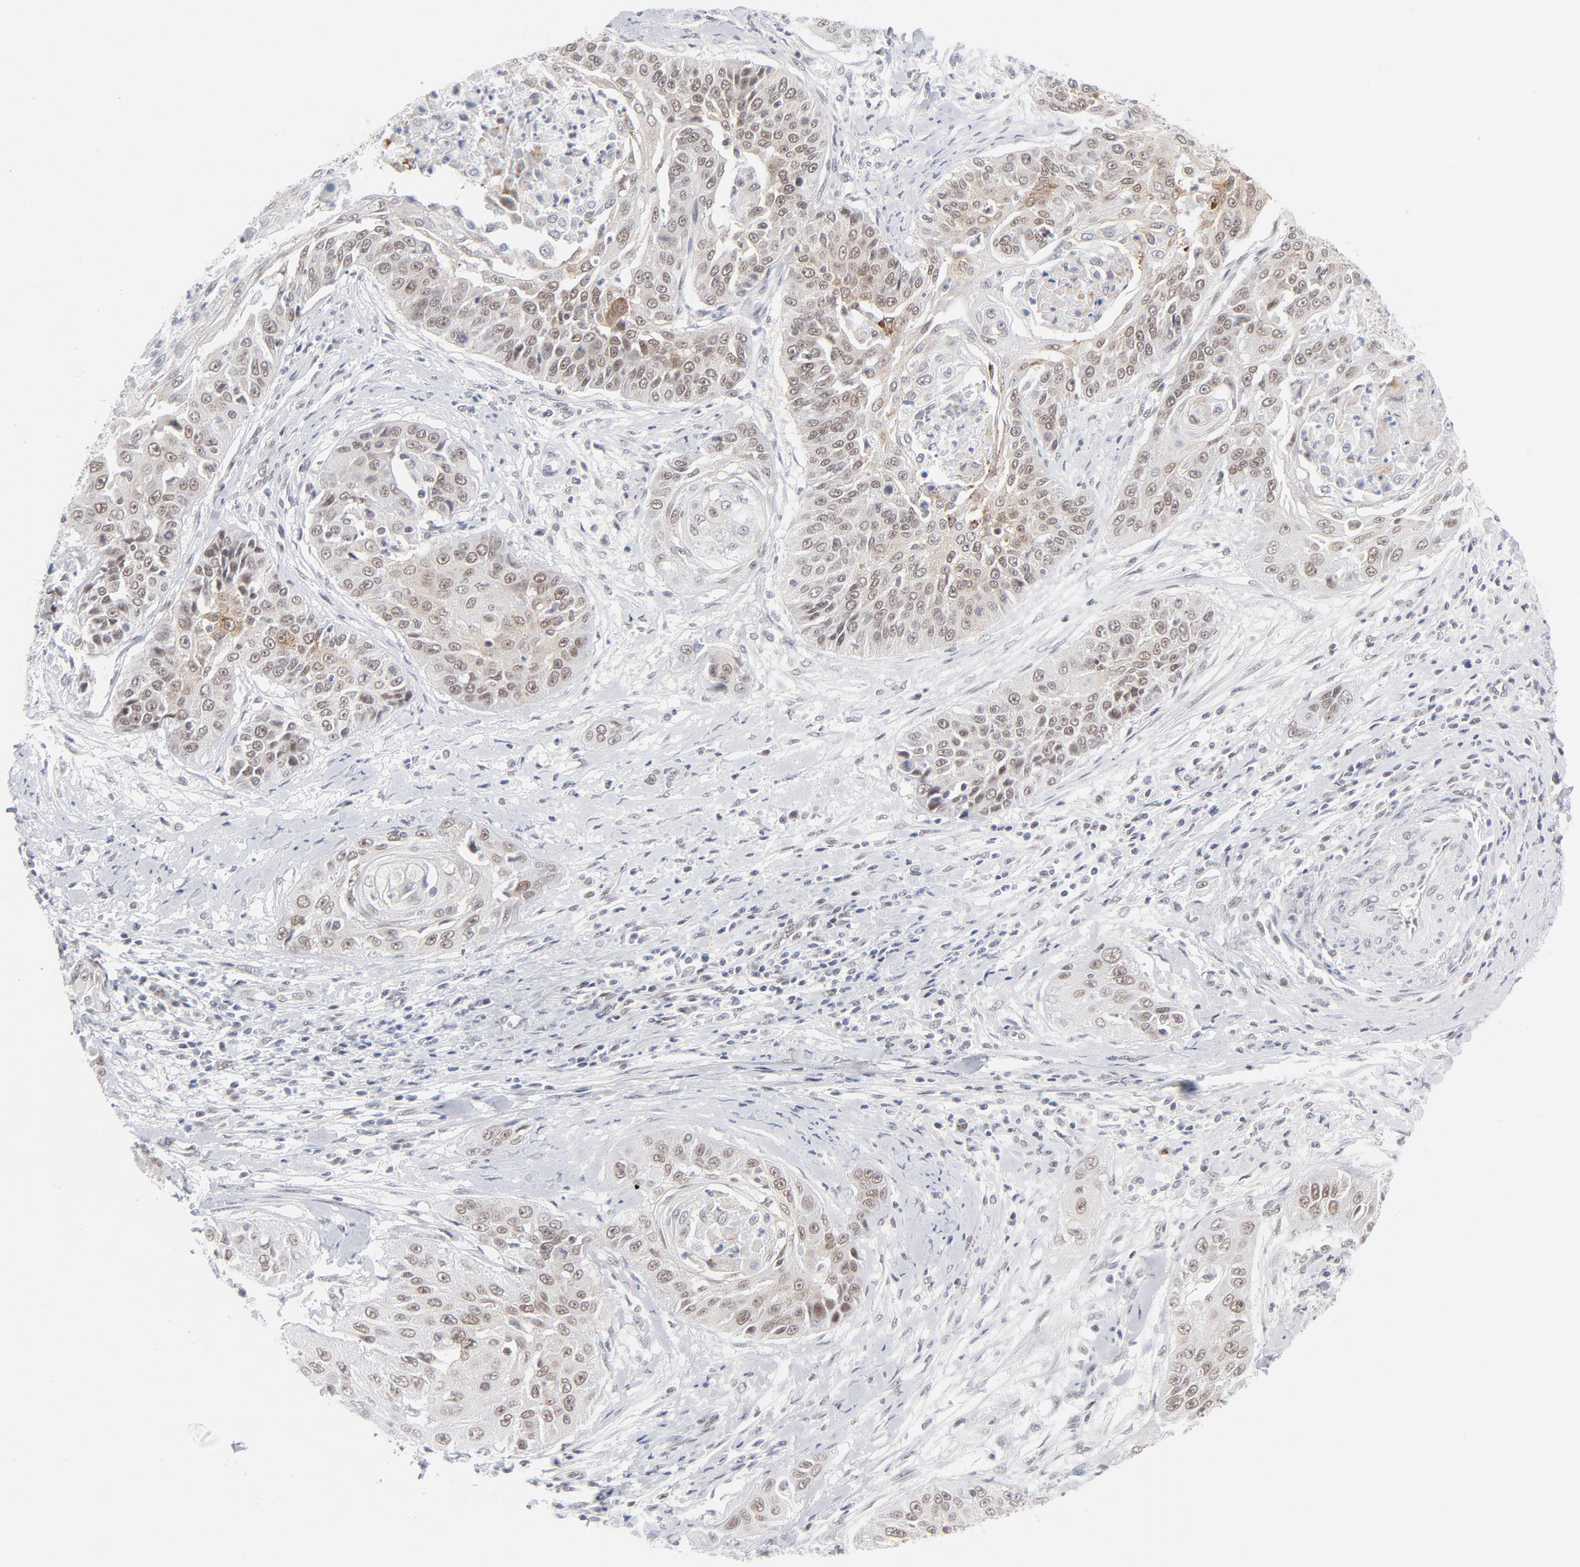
{"staining": {"intensity": "moderate", "quantity": "25%-75%", "location": "cytoplasmic/membranous,nuclear"}, "tissue": "cervical cancer", "cell_type": "Tumor cells", "image_type": "cancer", "snomed": [{"axis": "morphology", "description": "Squamous cell carcinoma, NOS"}, {"axis": "topography", "description": "Cervix"}], "caption": "The histopathology image demonstrates immunohistochemical staining of squamous cell carcinoma (cervical). There is moderate cytoplasmic/membranous and nuclear positivity is identified in approximately 25%-75% of tumor cells. (IHC, brightfield microscopy, high magnification).", "gene": "BAP1", "patient": {"sex": "female", "age": 64}}